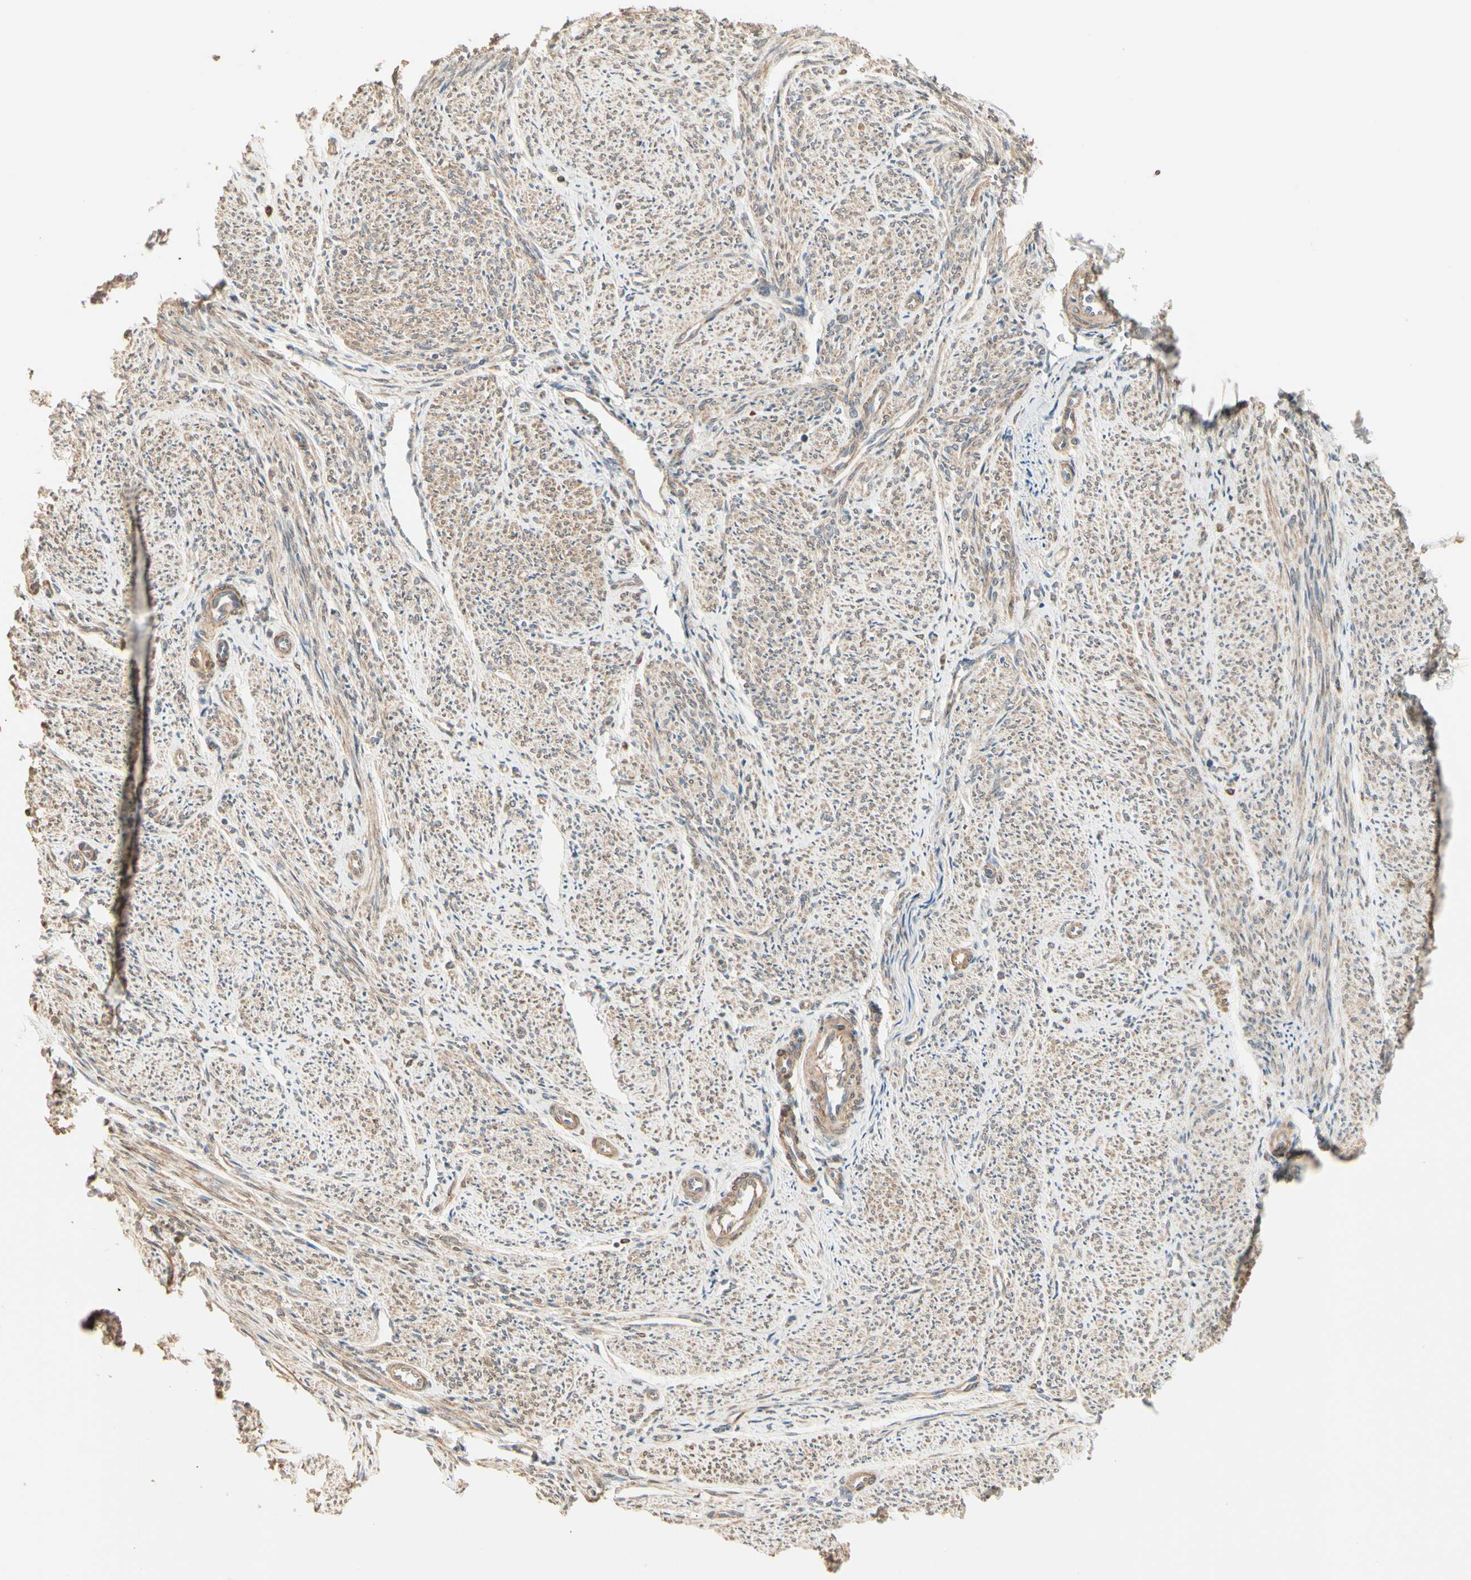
{"staining": {"intensity": "moderate", "quantity": ">75%", "location": "cytoplasmic/membranous"}, "tissue": "smooth muscle", "cell_type": "Smooth muscle cells", "image_type": "normal", "snomed": [{"axis": "morphology", "description": "Normal tissue, NOS"}, {"axis": "topography", "description": "Smooth muscle"}], "caption": "Smooth muscle was stained to show a protein in brown. There is medium levels of moderate cytoplasmic/membranous expression in about >75% of smooth muscle cells.", "gene": "IRAG1", "patient": {"sex": "female", "age": 65}}